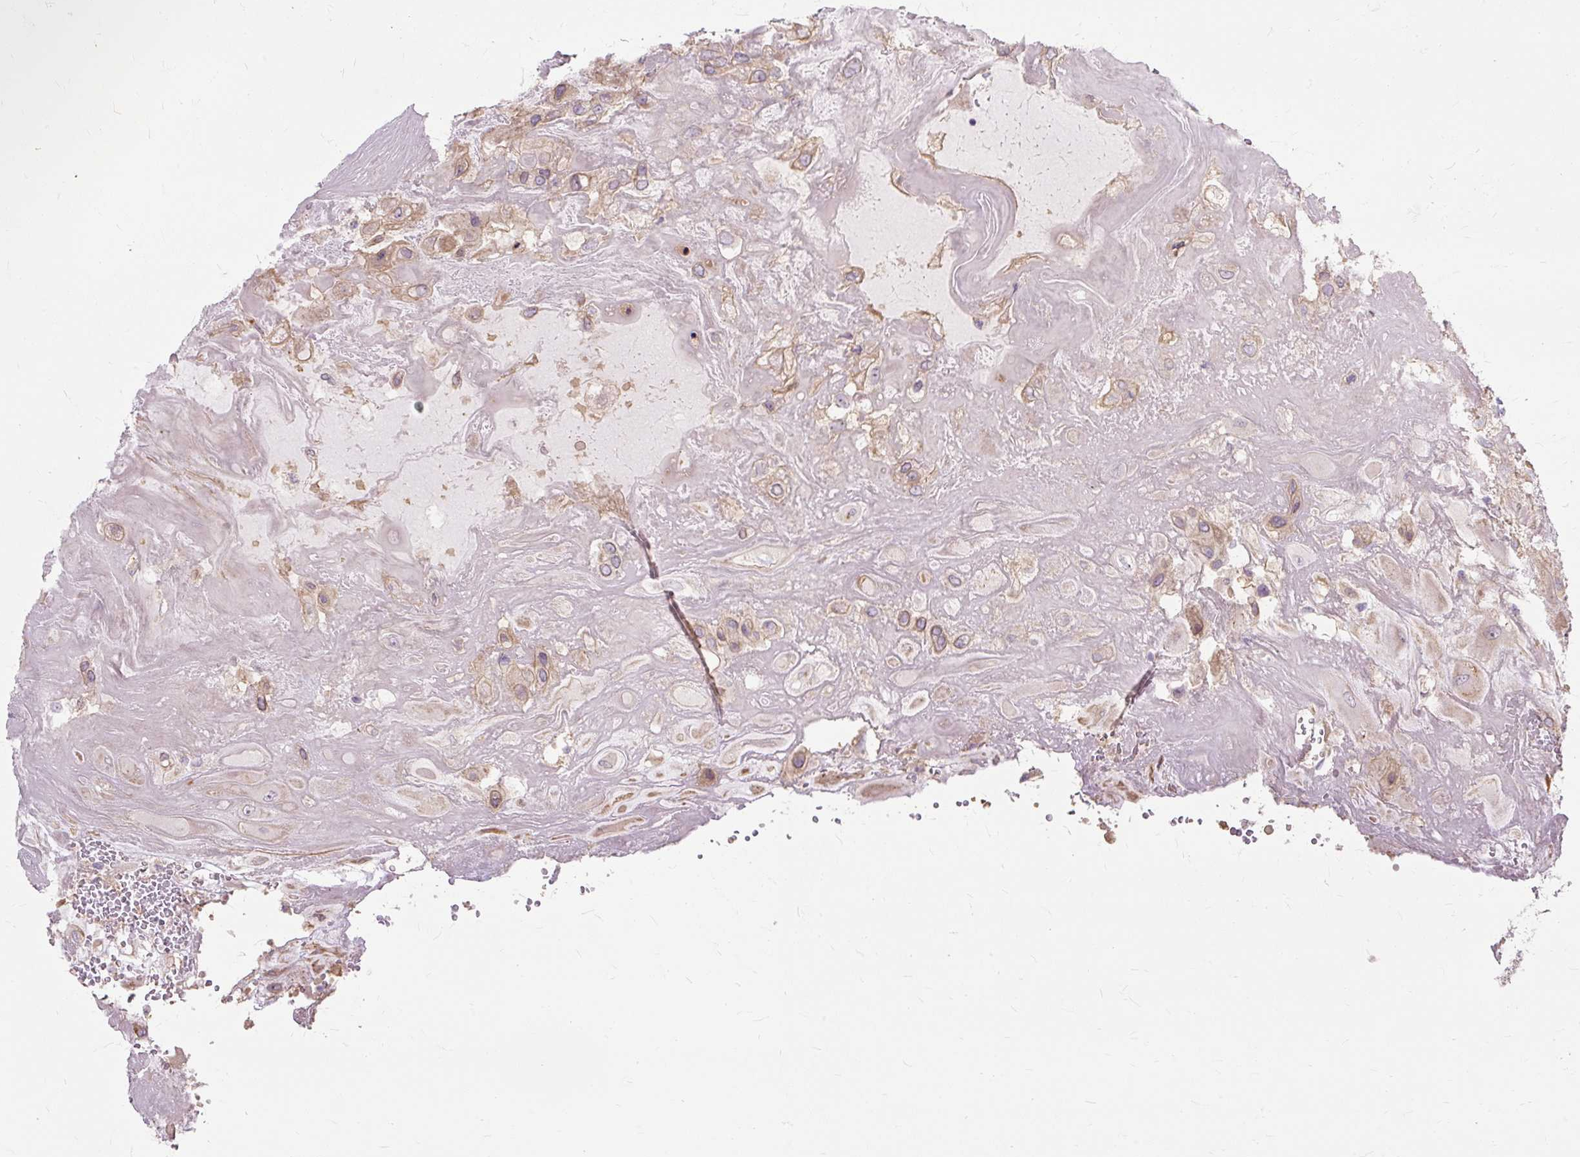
{"staining": {"intensity": "weak", "quantity": "25%-75%", "location": "cytoplasmic/membranous"}, "tissue": "placenta", "cell_type": "Decidual cells", "image_type": "normal", "snomed": [{"axis": "morphology", "description": "Normal tissue, NOS"}, {"axis": "topography", "description": "Placenta"}], "caption": "Immunohistochemical staining of benign human placenta exhibits low levels of weak cytoplasmic/membranous staining in about 25%-75% of decidual cells.", "gene": "TSPAN8", "patient": {"sex": "female", "age": 32}}